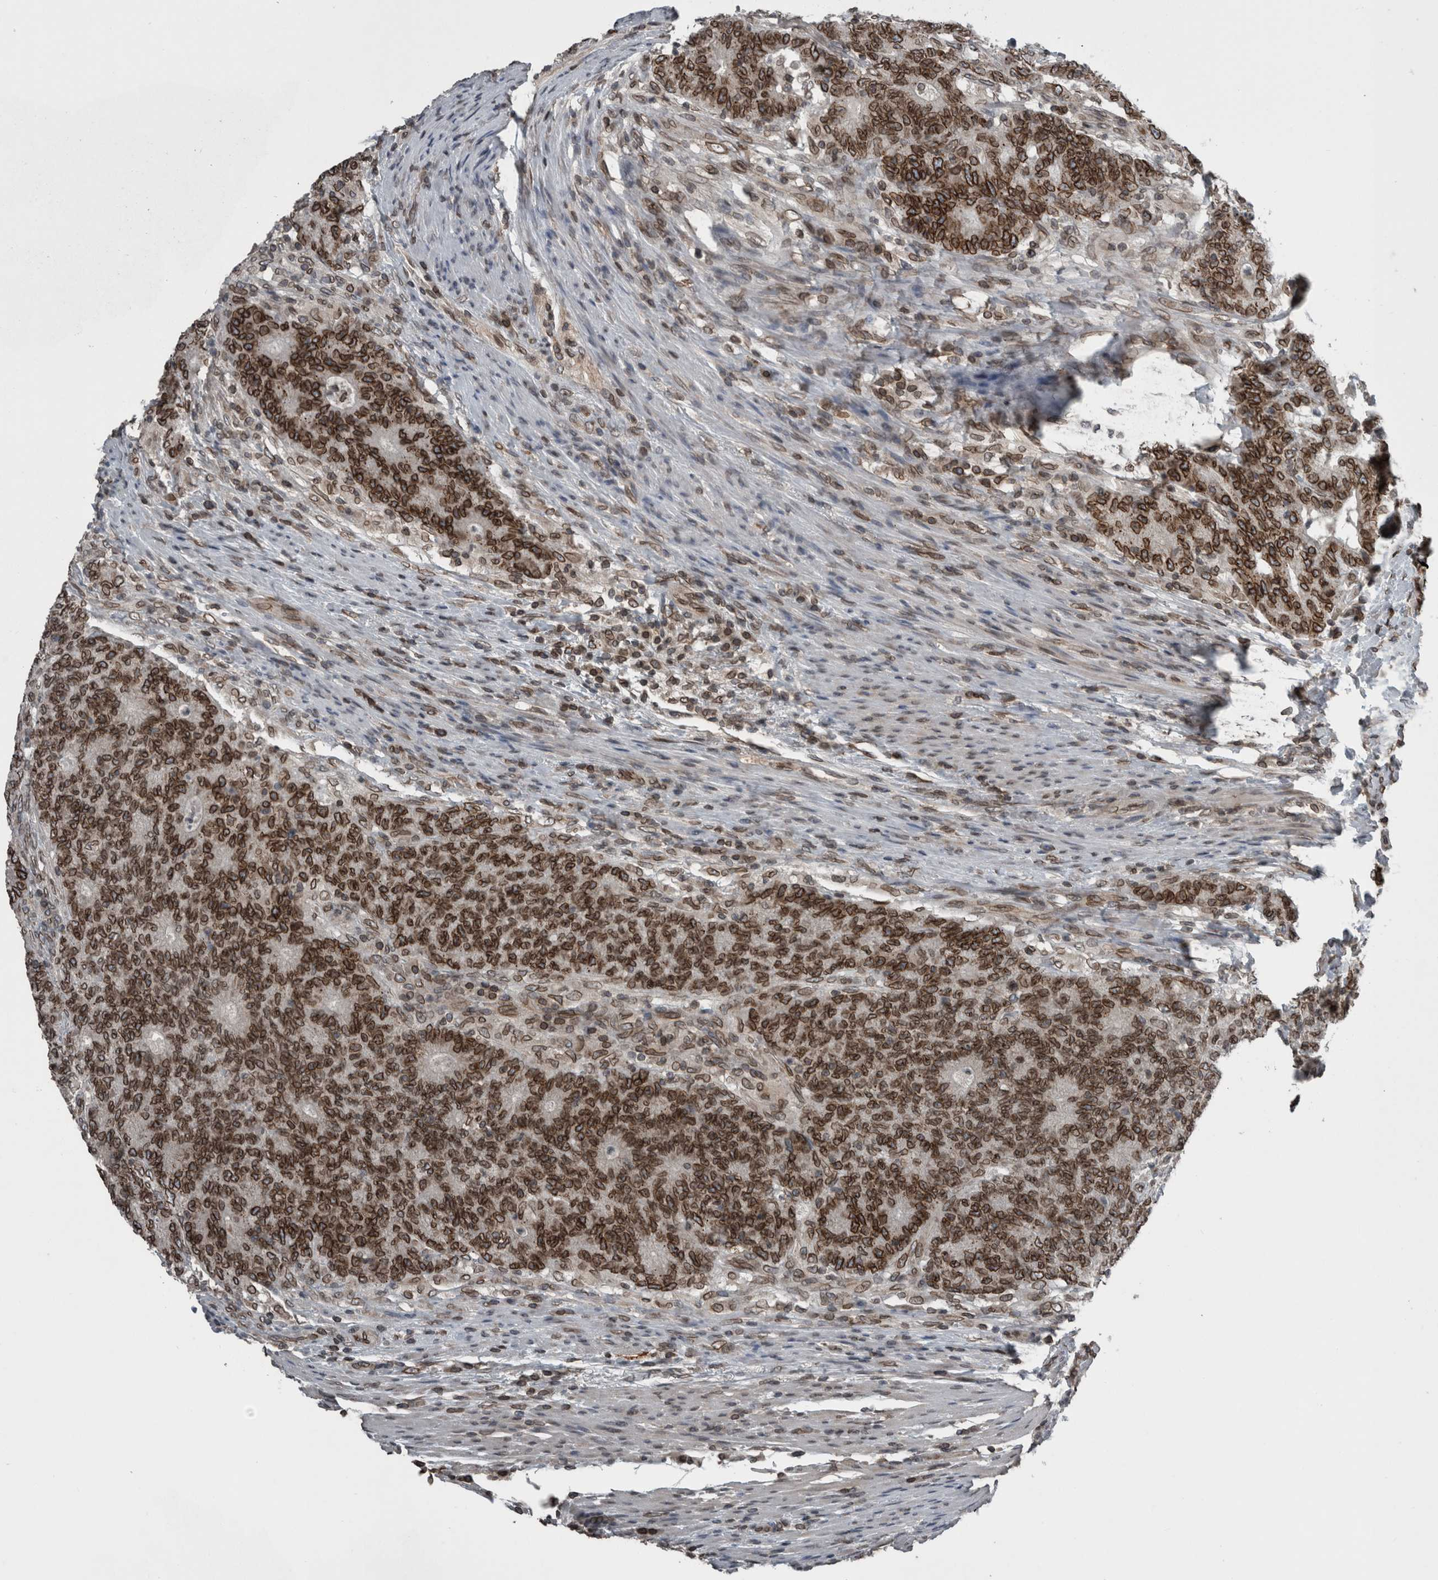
{"staining": {"intensity": "strong", "quantity": ">75%", "location": "cytoplasmic/membranous,nuclear"}, "tissue": "colorectal cancer", "cell_type": "Tumor cells", "image_type": "cancer", "snomed": [{"axis": "morphology", "description": "Normal tissue, NOS"}, {"axis": "morphology", "description": "Adenocarcinoma, NOS"}, {"axis": "topography", "description": "Colon"}], "caption": "Protein expression analysis of colorectal cancer exhibits strong cytoplasmic/membranous and nuclear staining in approximately >75% of tumor cells.", "gene": "RANBP2", "patient": {"sex": "female", "age": 75}}